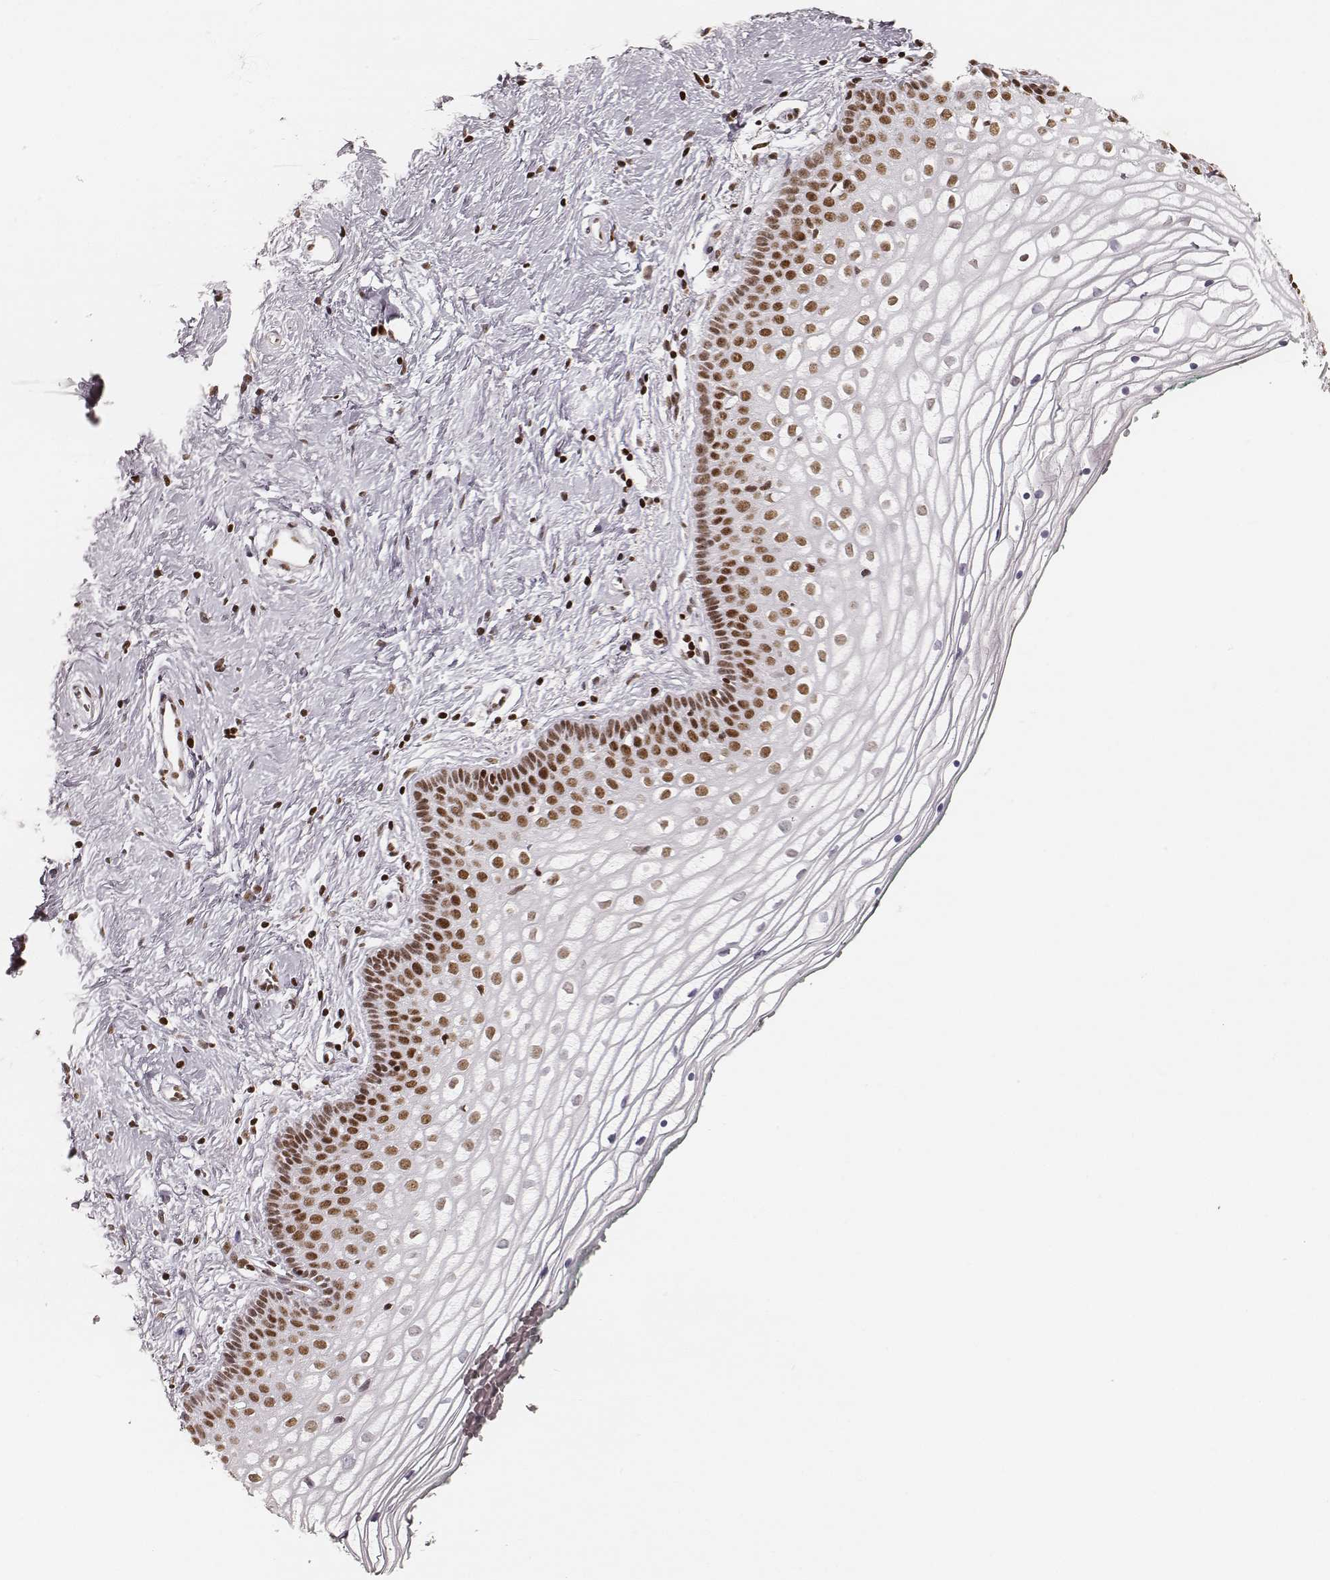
{"staining": {"intensity": "moderate", "quantity": ">75%", "location": "nuclear"}, "tissue": "vagina", "cell_type": "Squamous epithelial cells", "image_type": "normal", "snomed": [{"axis": "morphology", "description": "Normal tissue, NOS"}, {"axis": "topography", "description": "Vagina"}], "caption": "Brown immunohistochemical staining in normal vagina exhibits moderate nuclear staining in approximately >75% of squamous epithelial cells. Using DAB (3,3'-diaminobenzidine) (brown) and hematoxylin (blue) stains, captured at high magnification using brightfield microscopy.", "gene": "PARP1", "patient": {"sex": "female", "age": 36}}